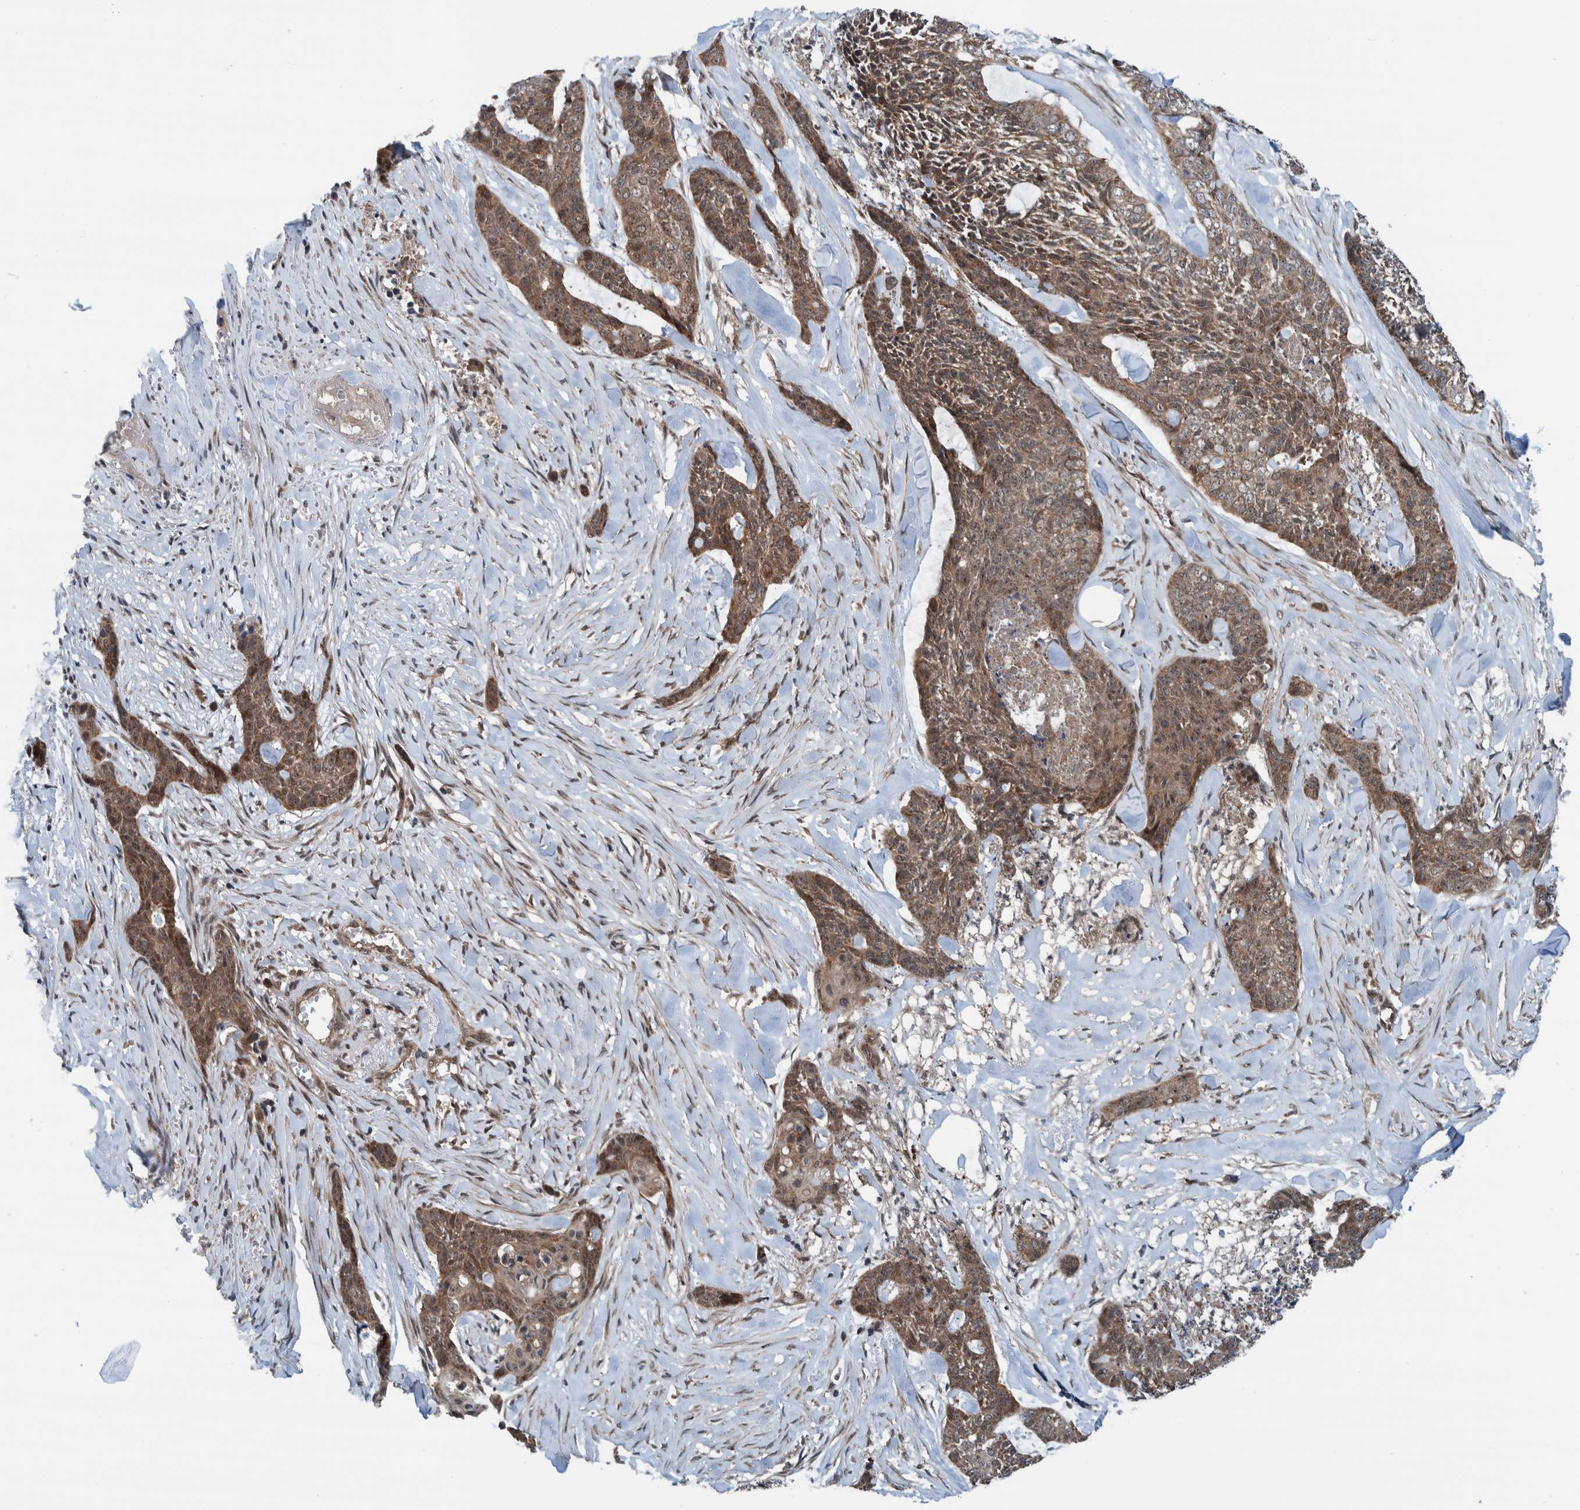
{"staining": {"intensity": "moderate", "quantity": ">75%", "location": "cytoplasmic/membranous"}, "tissue": "skin cancer", "cell_type": "Tumor cells", "image_type": "cancer", "snomed": [{"axis": "morphology", "description": "Basal cell carcinoma"}, {"axis": "topography", "description": "Skin"}], "caption": "Tumor cells show moderate cytoplasmic/membranous positivity in approximately >75% of cells in skin basal cell carcinoma.", "gene": "CUEDC1", "patient": {"sex": "female", "age": 64}}